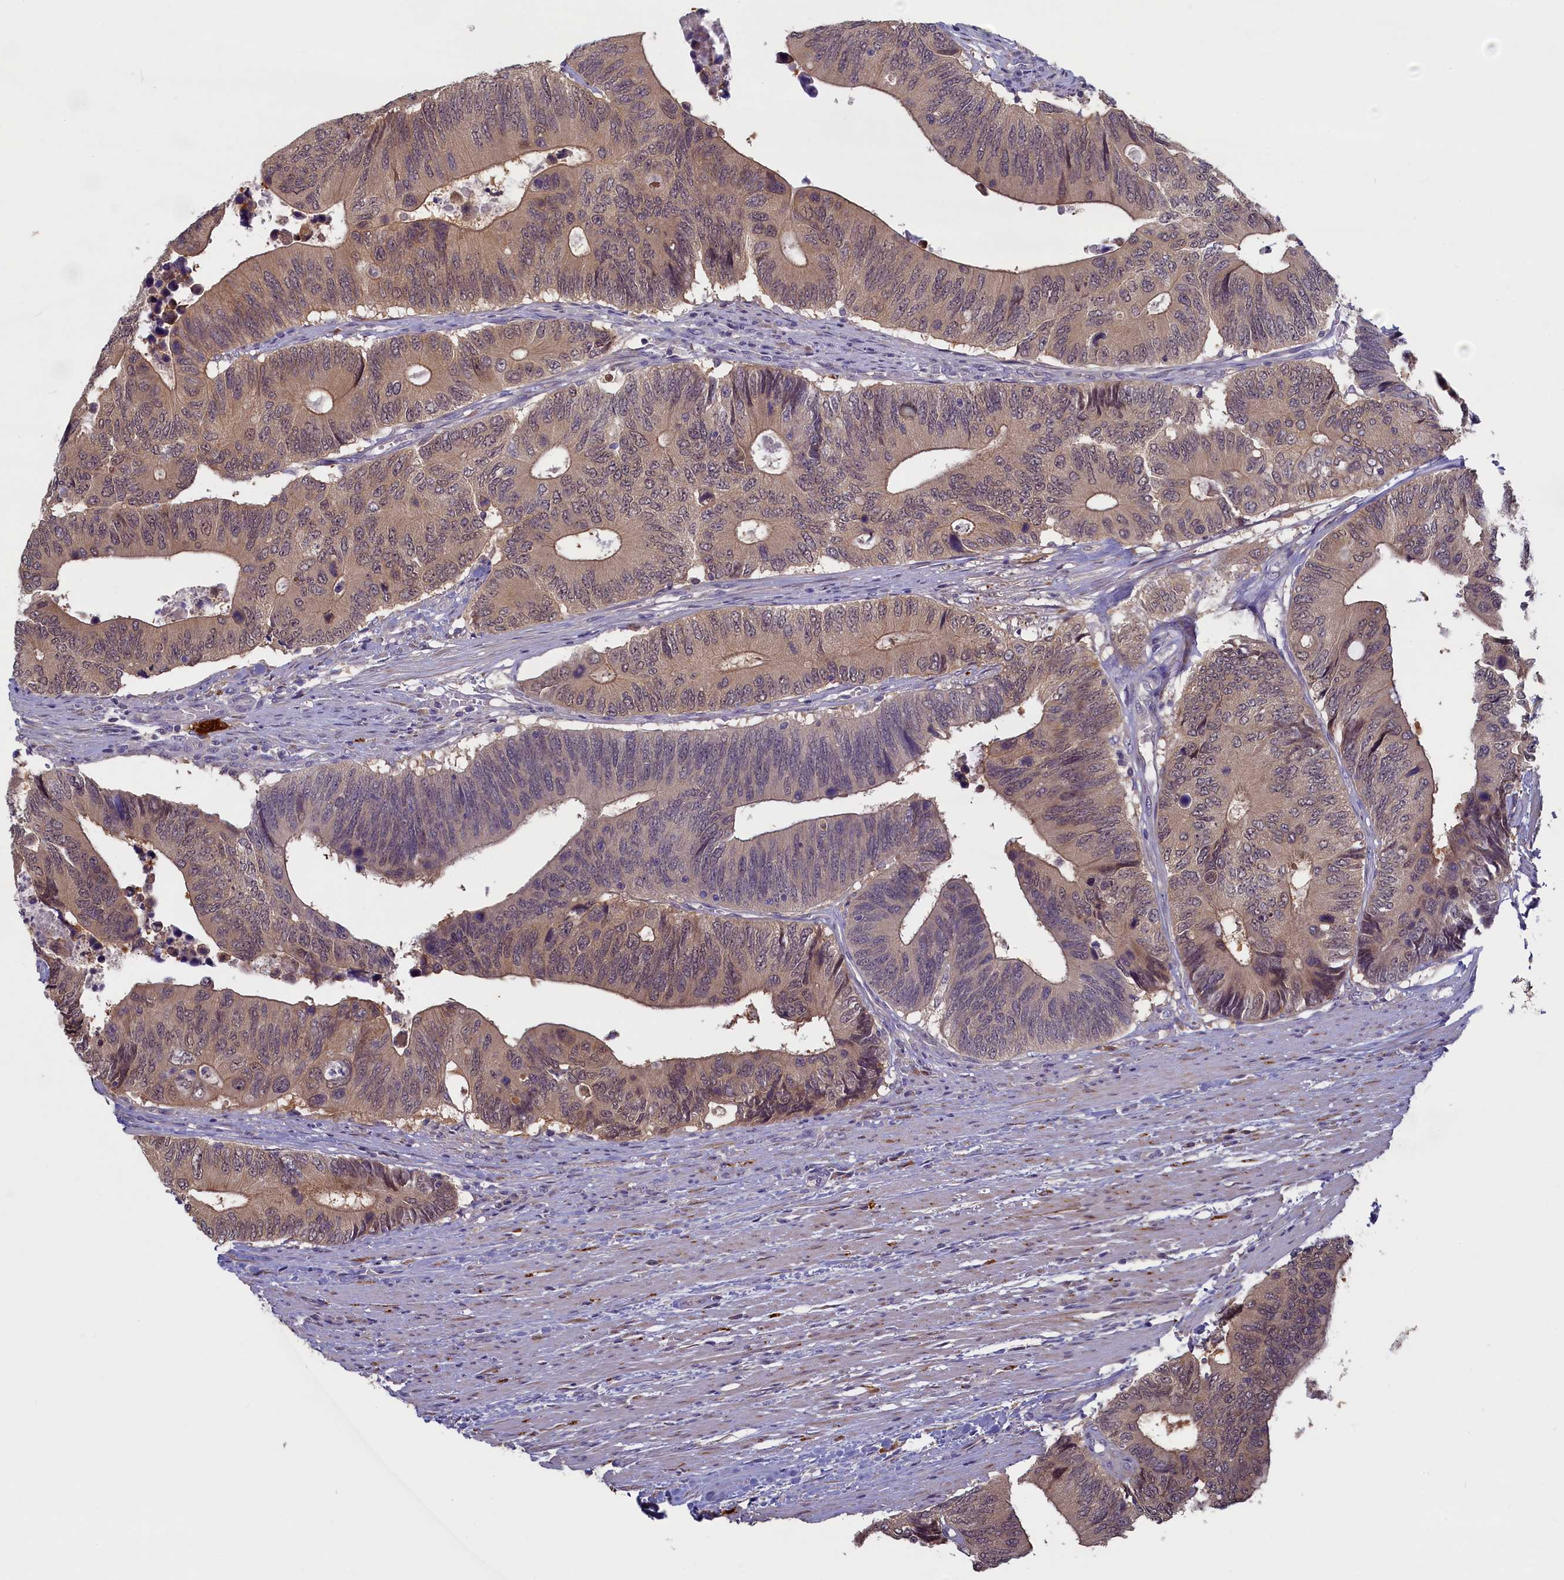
{"staining": {"intensity": "moderate", "quantity": "25%-75%", "location": "cytoplasmic/membranous,nuclear"}, "tissue": "colorectal cancer", "cell_type": "Tumor cells", "image_type": "cancer", "snomed": [{"axis": "morphology", "description": "Adenocarcinoma, NOS"}, {"axis": "topography", "description": "Colon"}], "caption": "Tumor cells display moderate cytoplasmic/membranous and nuclear positivity in approximately 25%-75% of cells in colorectal cancer. (brown staining indicates protein expression, while blue staining denotes nuclei).", "gene": "UCHL3", "patient": {"sex": "male", "age": 87}}